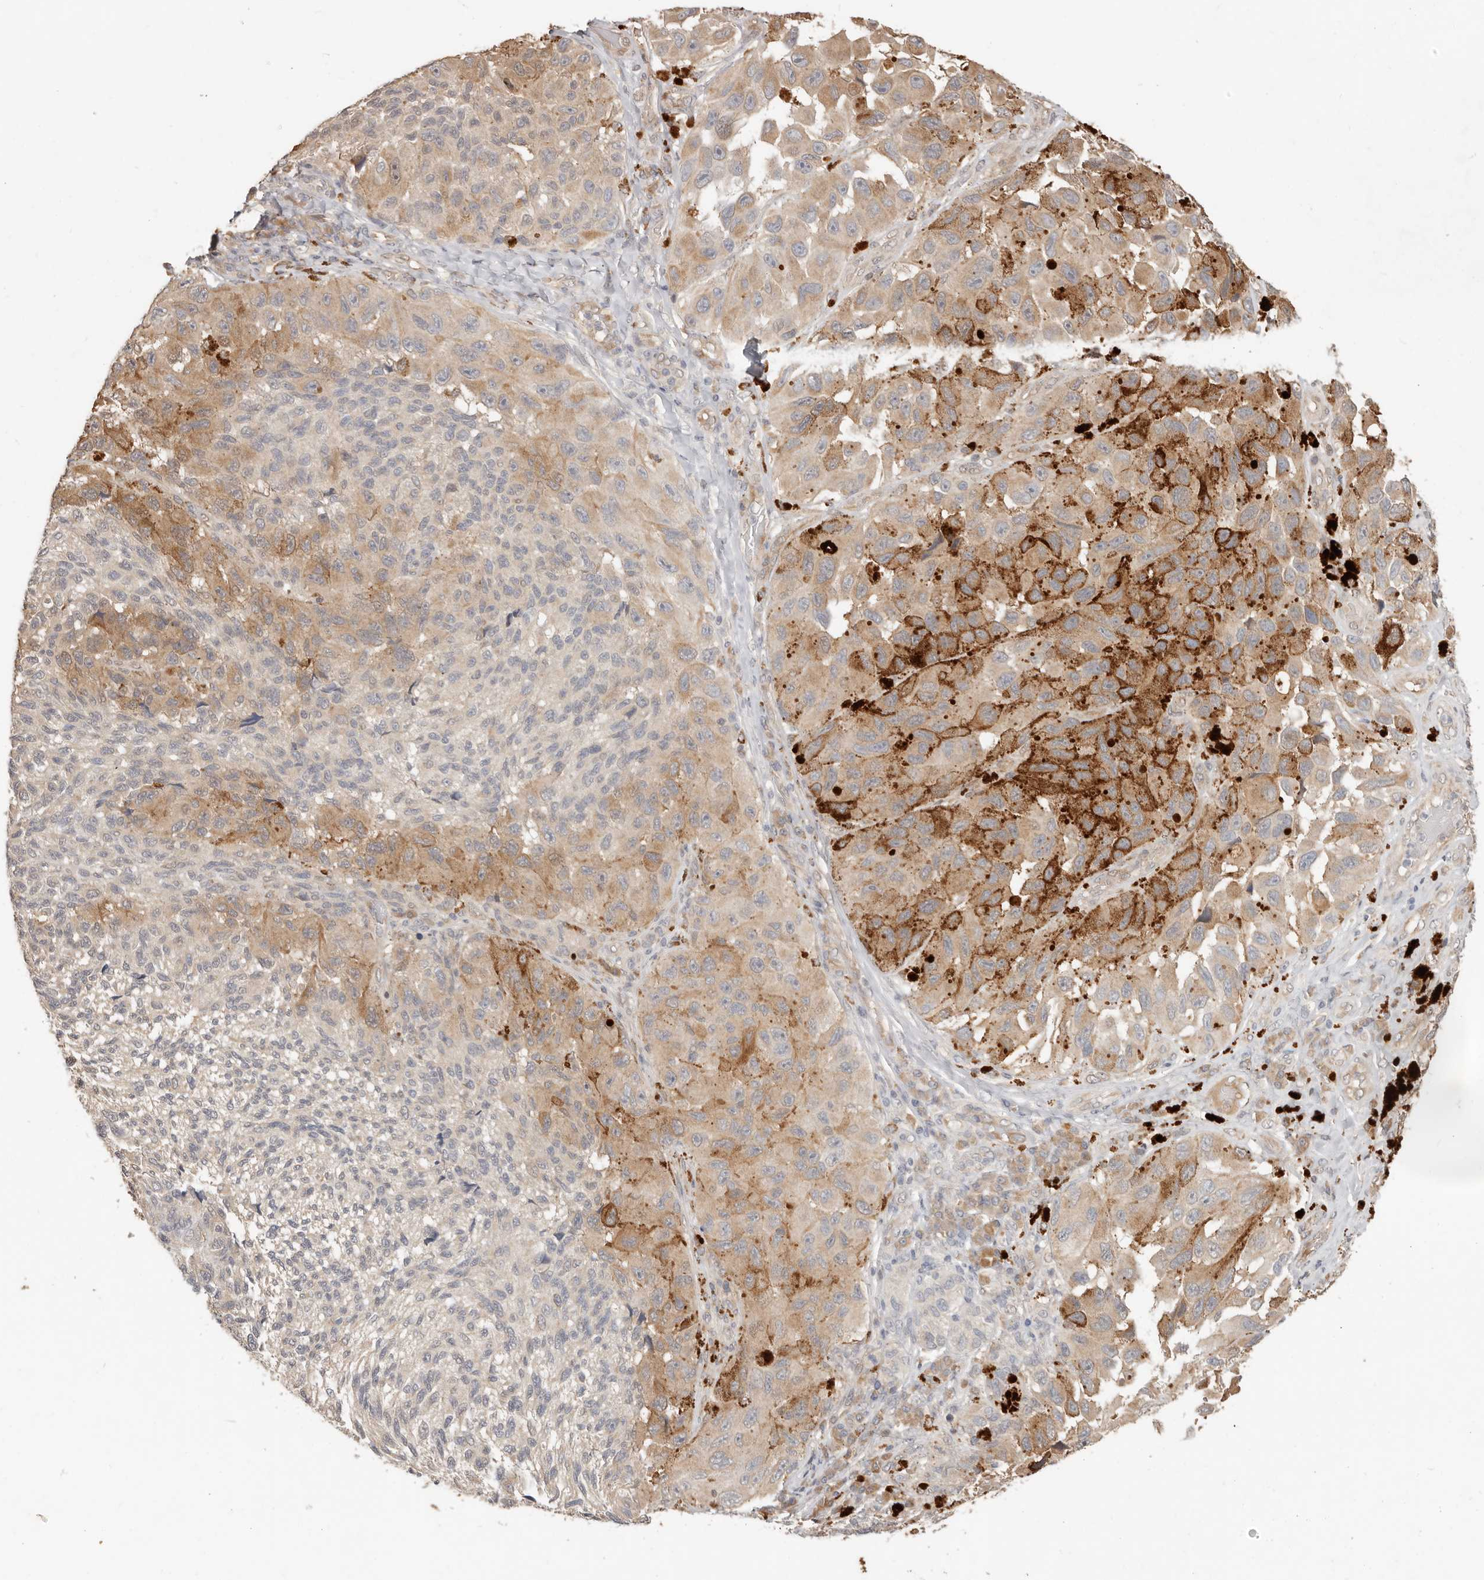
{"staining": {"intensity": "weak", "quantity": ">75%", "location": "cytoplasmic/membranous"}, "tissue": "melanoma", "cell_type": "Tumor cells", "image_type": "cancer", "snomed": [{"axis": "morphology", "description": "Malignant melanoma, NOS"}, {"axis": "topography", "description": "Skin"}], "caption": "High-magnification brightfield microscopy of melanoma stained with DAB (3,3'-diaminobenzidine) (brown) and counterstained with hematoxylin (blue). tumor cells exhibit weak cytoplasmic/membranous positivity is identified in about>75% of cells.", "gene": "MTFR2", "patient": {"sex": "female", "age": 73}}